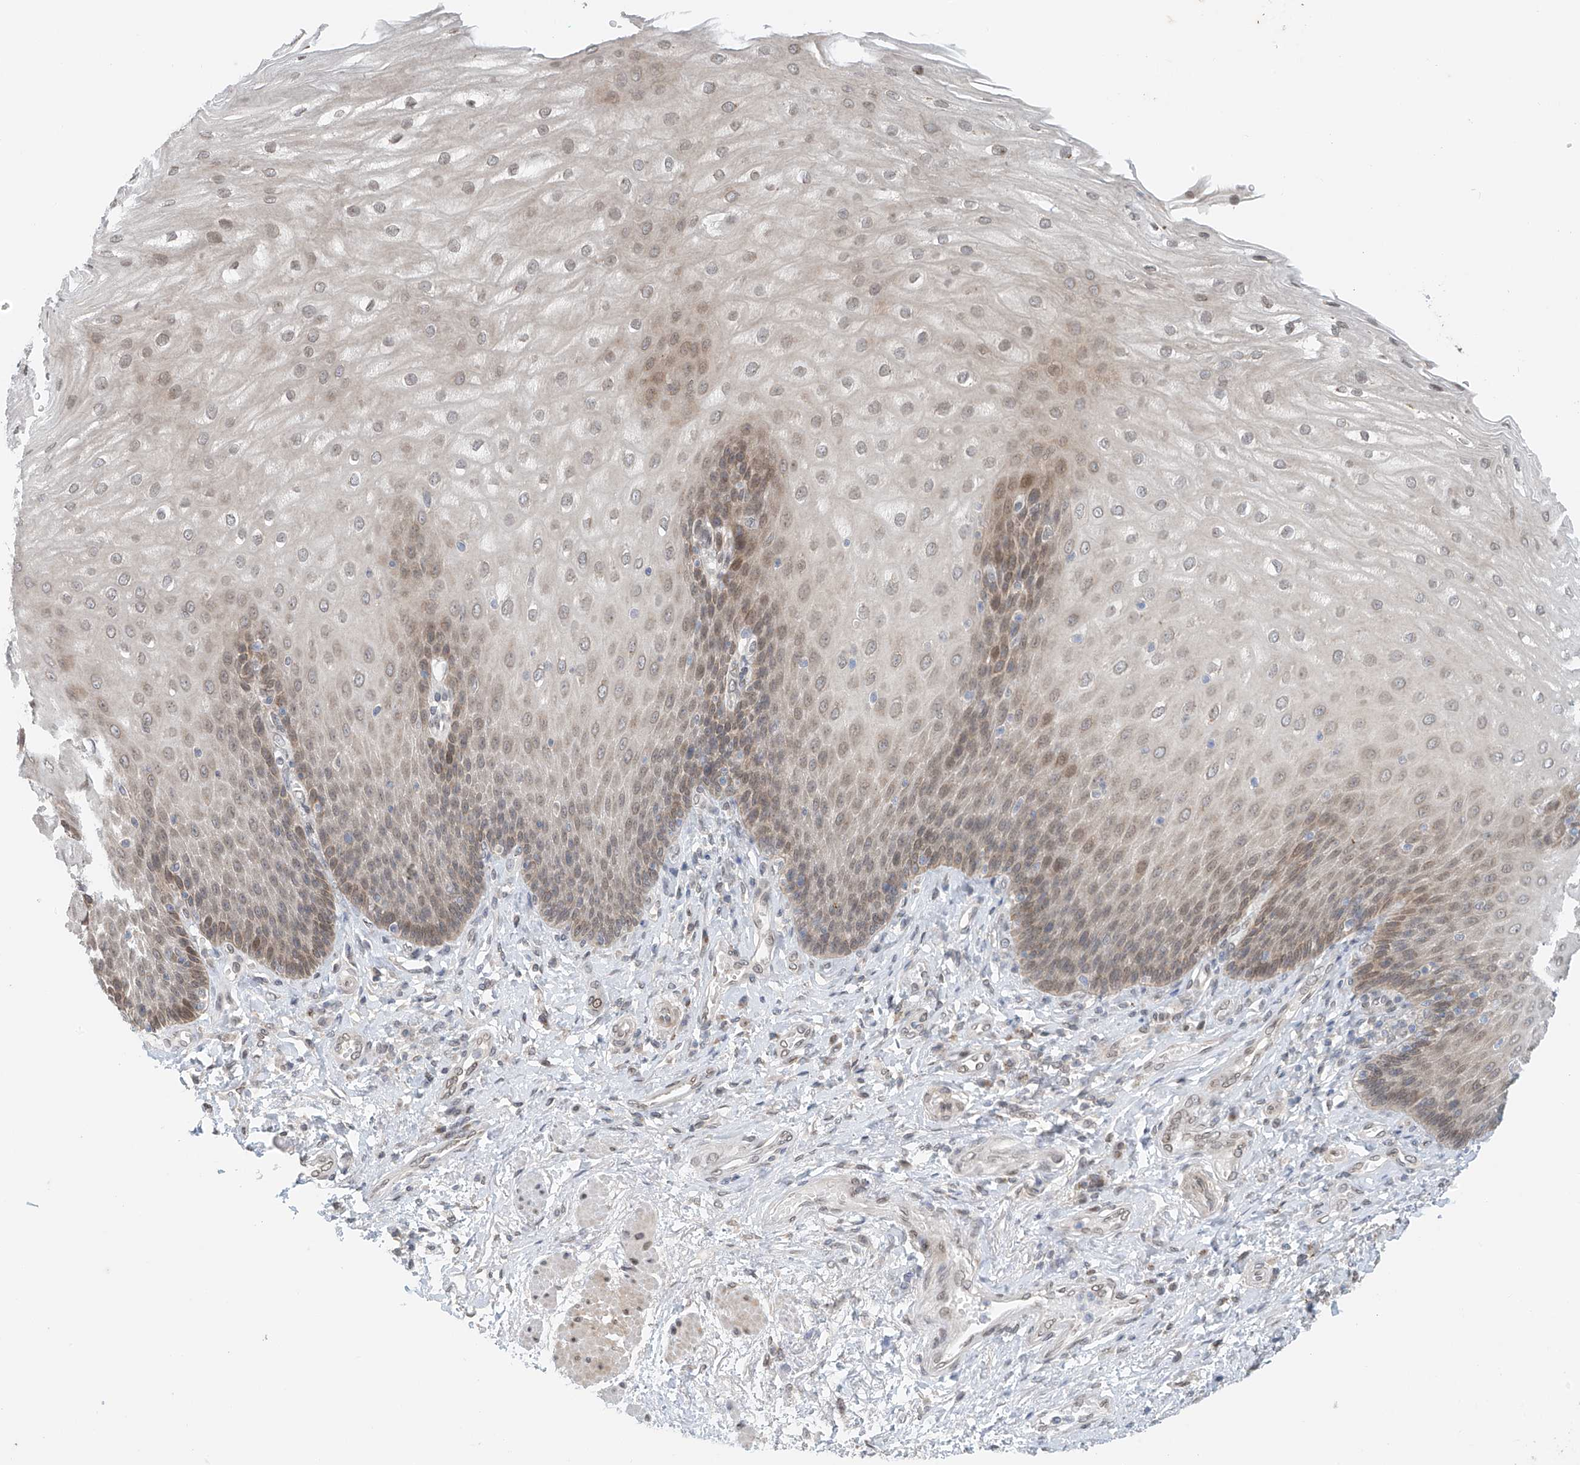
{"staining": {"intensity": "moderate", "quantity": "25%-75%", "location": "cytoplasmic/membranous"}, "tissue": "esophagus", "cell_type": "Squamous epithelial cells", "image_type": "normal", "snomed": [{"axis": "morphology", "description": "Normal tissue, NOS"}, {"axis": "topography", "description": "Esophagus"}], "caption": "A brown stain highlights moderate cytoplasmic/membranous positivity of a protein in squamous epithelial cells of normal esophagus.", "gene": "STARD9", "patient": {"sex": "male", "age": 54}}